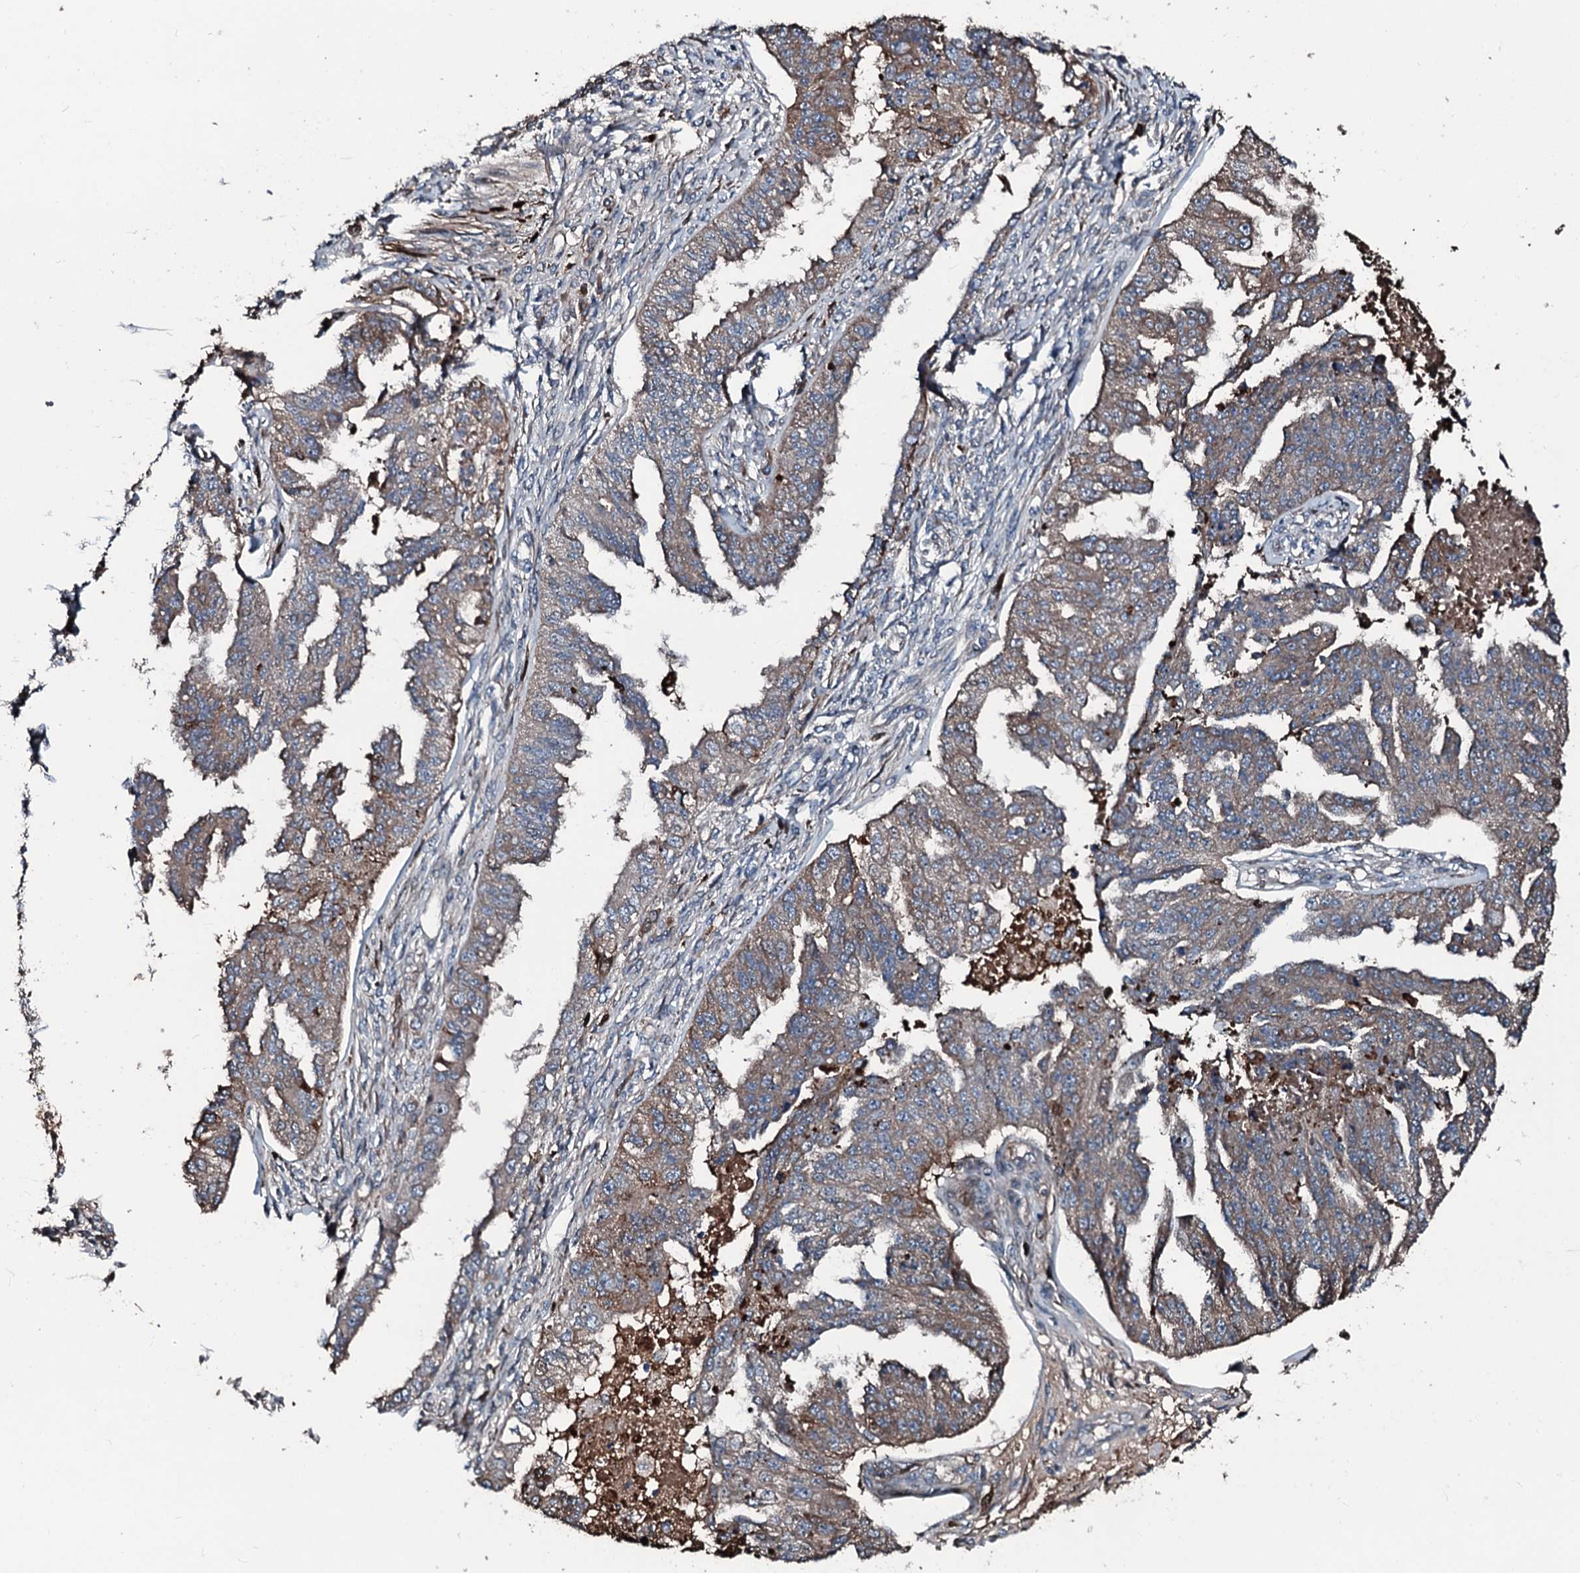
{"staining": {"intensity": "moderate", "quantity": ">75%", "location": "cytoplasmic/membranous"}, "tissue": "ovarian cancer", "cell_type": "Tumor cells", "image_type": "cancer", "snomed": [{"axis": "morphology", "description": "Cystadenocarcinoma, serous, NOS"}, {"axis": "topography", "description": "Ovary"}], "caption": "Ovarian cancer (serous cystadenocarcinoma) stained with a brown dye displays moderate cytoplasmic/membranous positive positivity in approximately >75% of tumor cells.", "gene": "AARS1", "patient": {"sex": "female", "age": 58}}